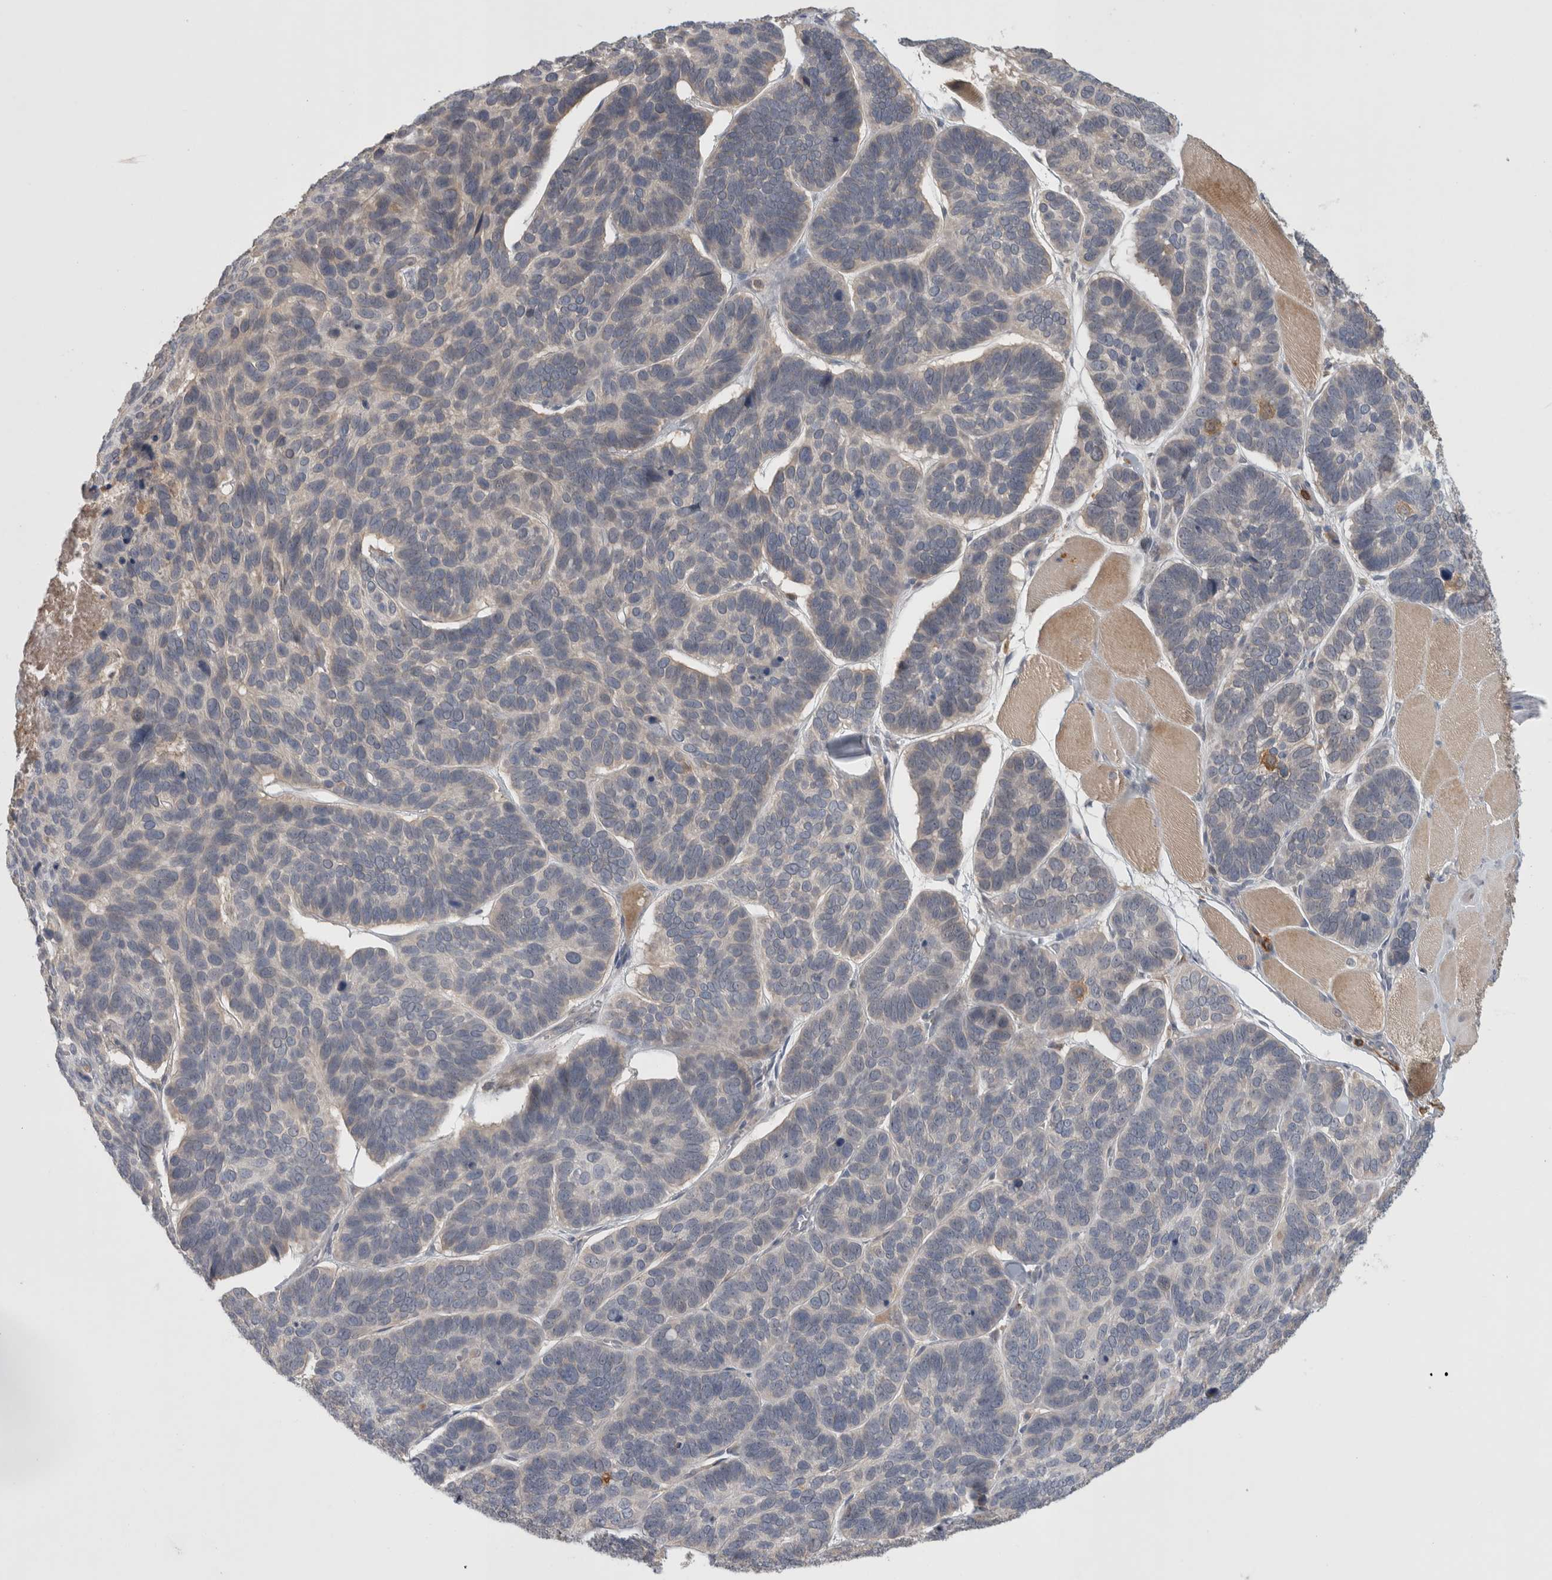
{"staining": {"intensity": "negative", "quantity": "none", "location": "none"}, "tissue": "skin cancer", "cell_type": "Tumor cells", "image_type": "cancer", "snomed": [{"axis": "morphology", "description": "Basal cell carcinoma"}, {"axis": "topography", "description": "Skin"}], "caption": "High power microscopy photomicrograph of an immunohistochemistry (IHC) histopathology image of skin basal cell carcinoma, revealing no significant staining in tumor cells.", "gene": "GFRA2", "patient": {"sex": "male", "age": 62}}